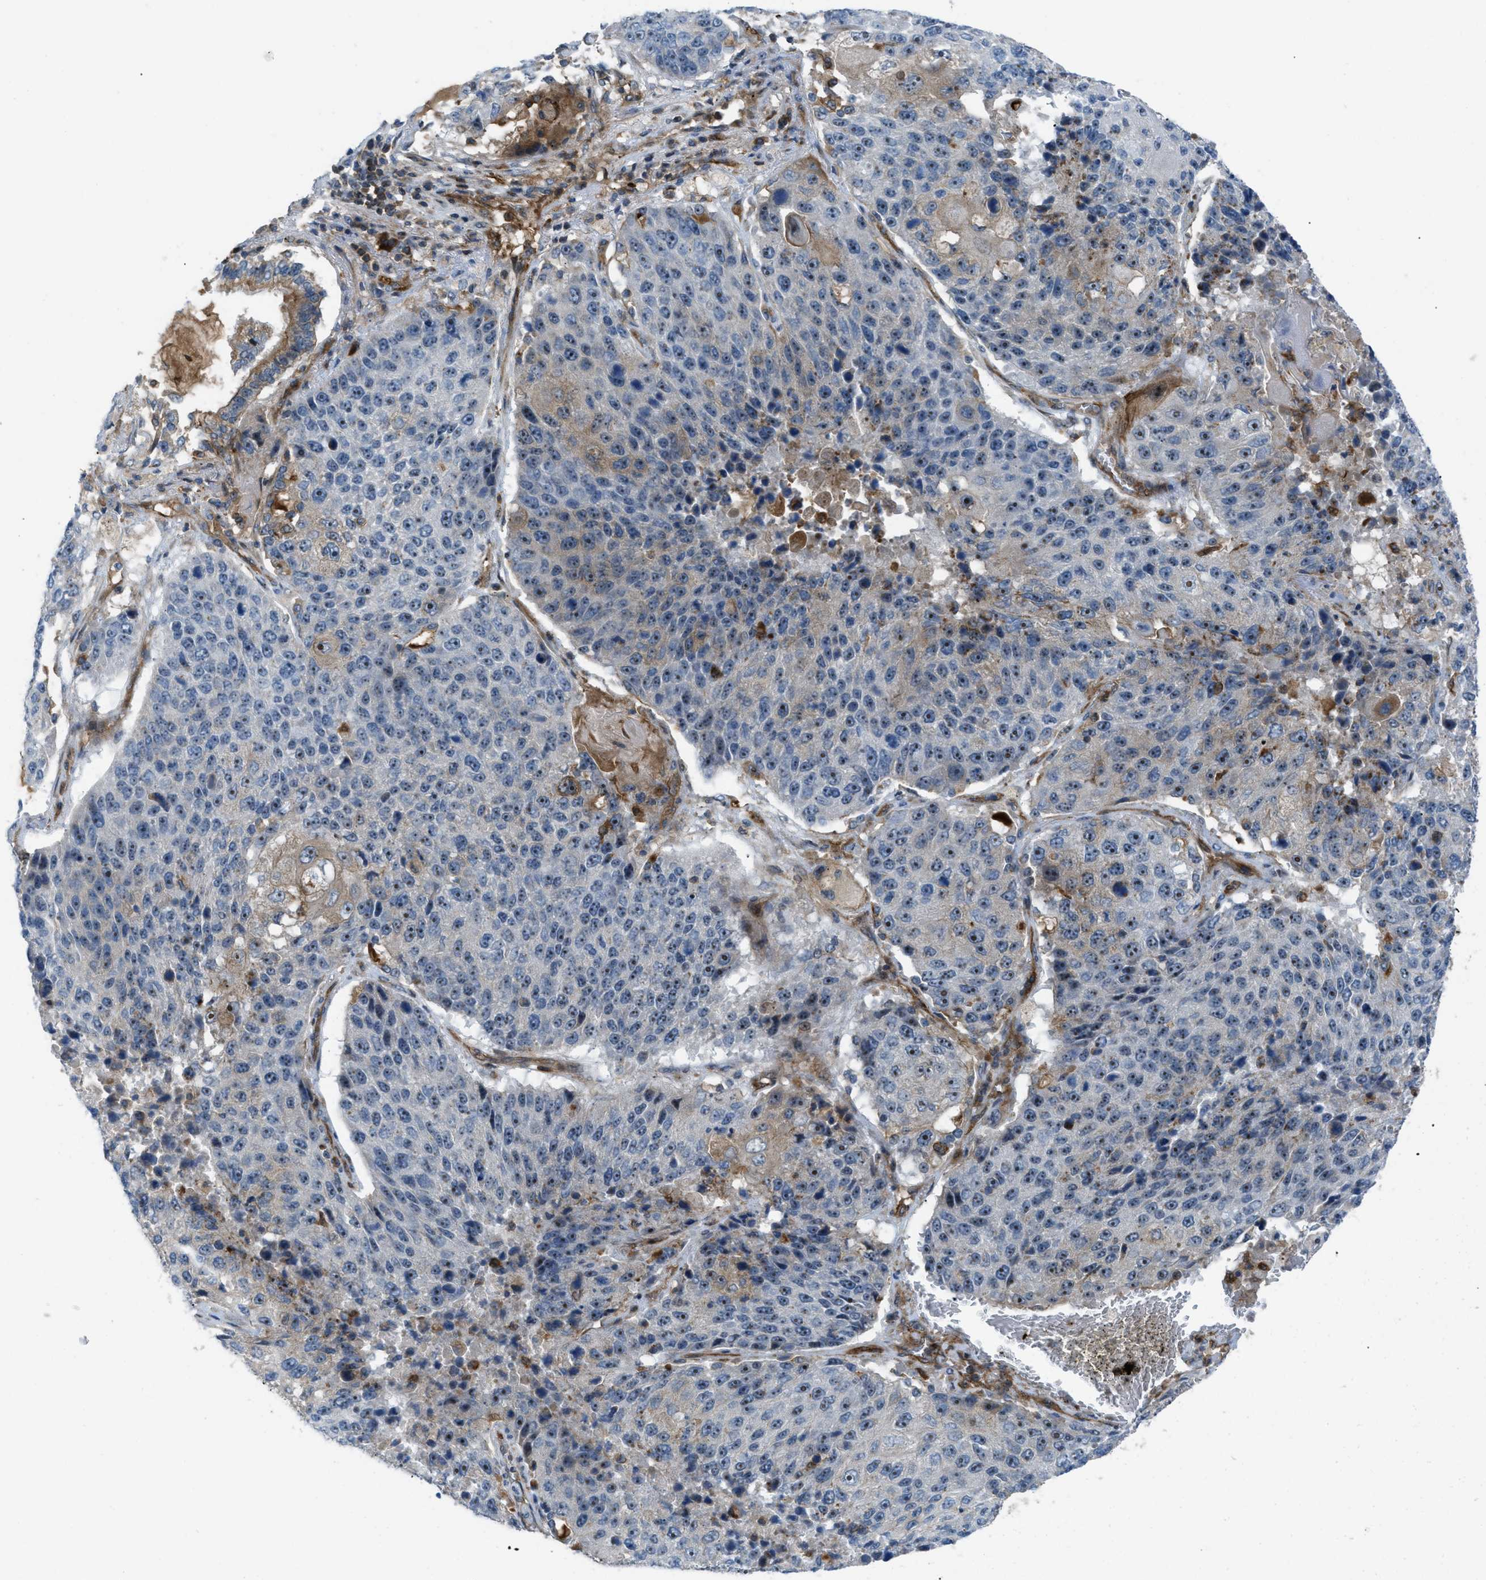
{"staining": {"intensity": "moderate", "quantity": ">75%", "location": "cytoplasmic/membranous,nuclear"}, "tissue": "lung cancer", "cell_type": "Tumor cells", "image_type": "cancer", "snomed": [{"axis": "morphology", "description": "Squamous cell carcinoma, NOS"}, {"axis": "topography", "description": "Lung"}], "caption": "A high-resolution image shows IHC staining of lung cancer, which shows moderate cytoplasmic/membranous and nuclear staining in about >75% of tumor cells.", "gene": "ATP2A3", "patient": {"sex": "male", "age": 61}}